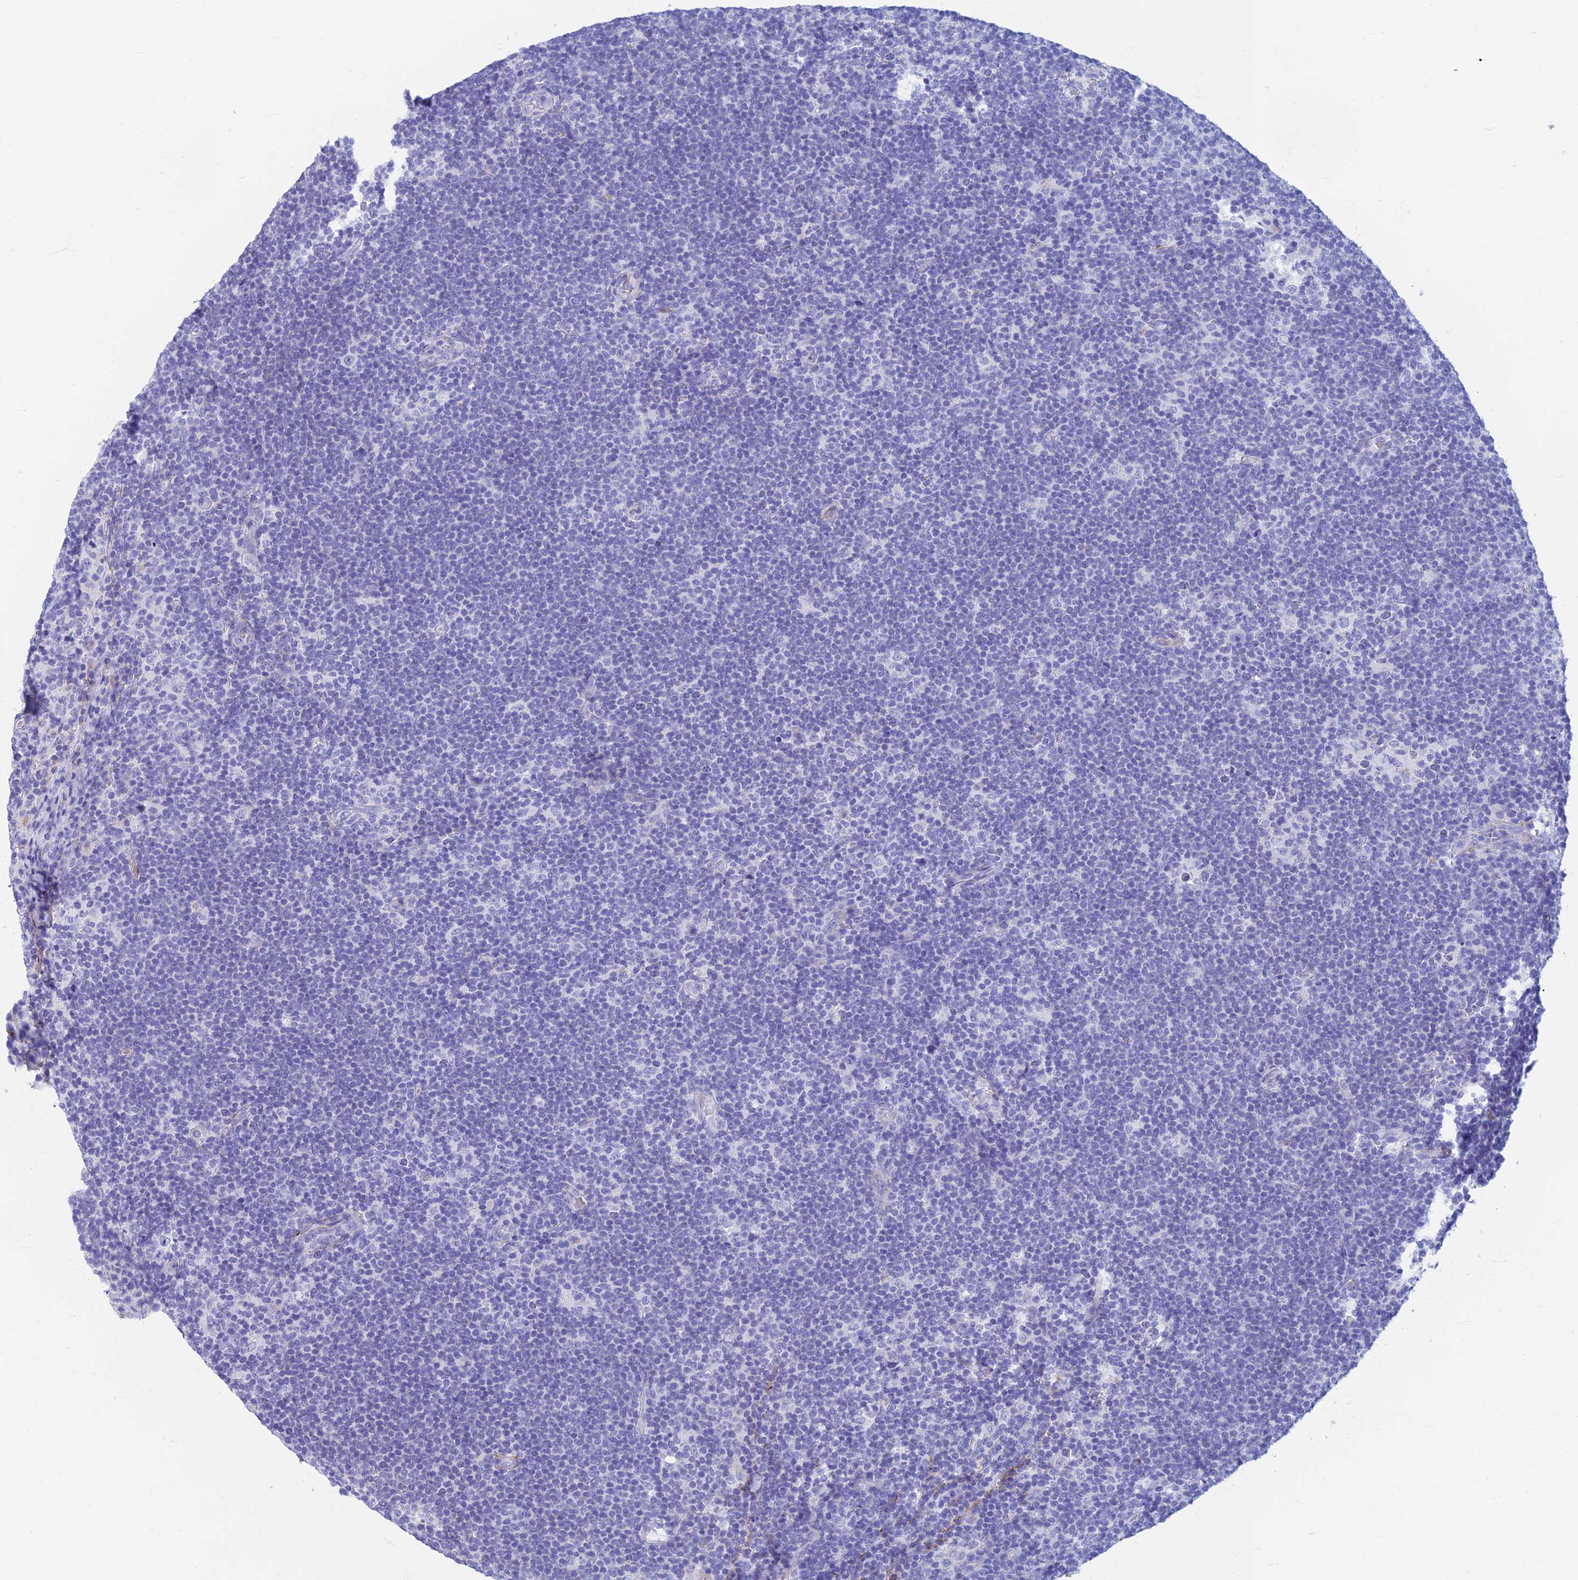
{"staining": {"intensity": "negative", "quantity": "none", "location": "none"}, "tissue": "lymphoma", "cell_type": "Tumor cells", "image_type": "cancer", "snomed": [{"axis": "morphology", "description": "Hodgkin's disease, NOS"}, {"axis": "topography", "description": "Lymph node"}], "caption": "Protein analysis of lymphoma exhibits no significant positivity in tumor cells.", "gene": "ETFRF1", "patient": {"sex": "female", "age": 57}}